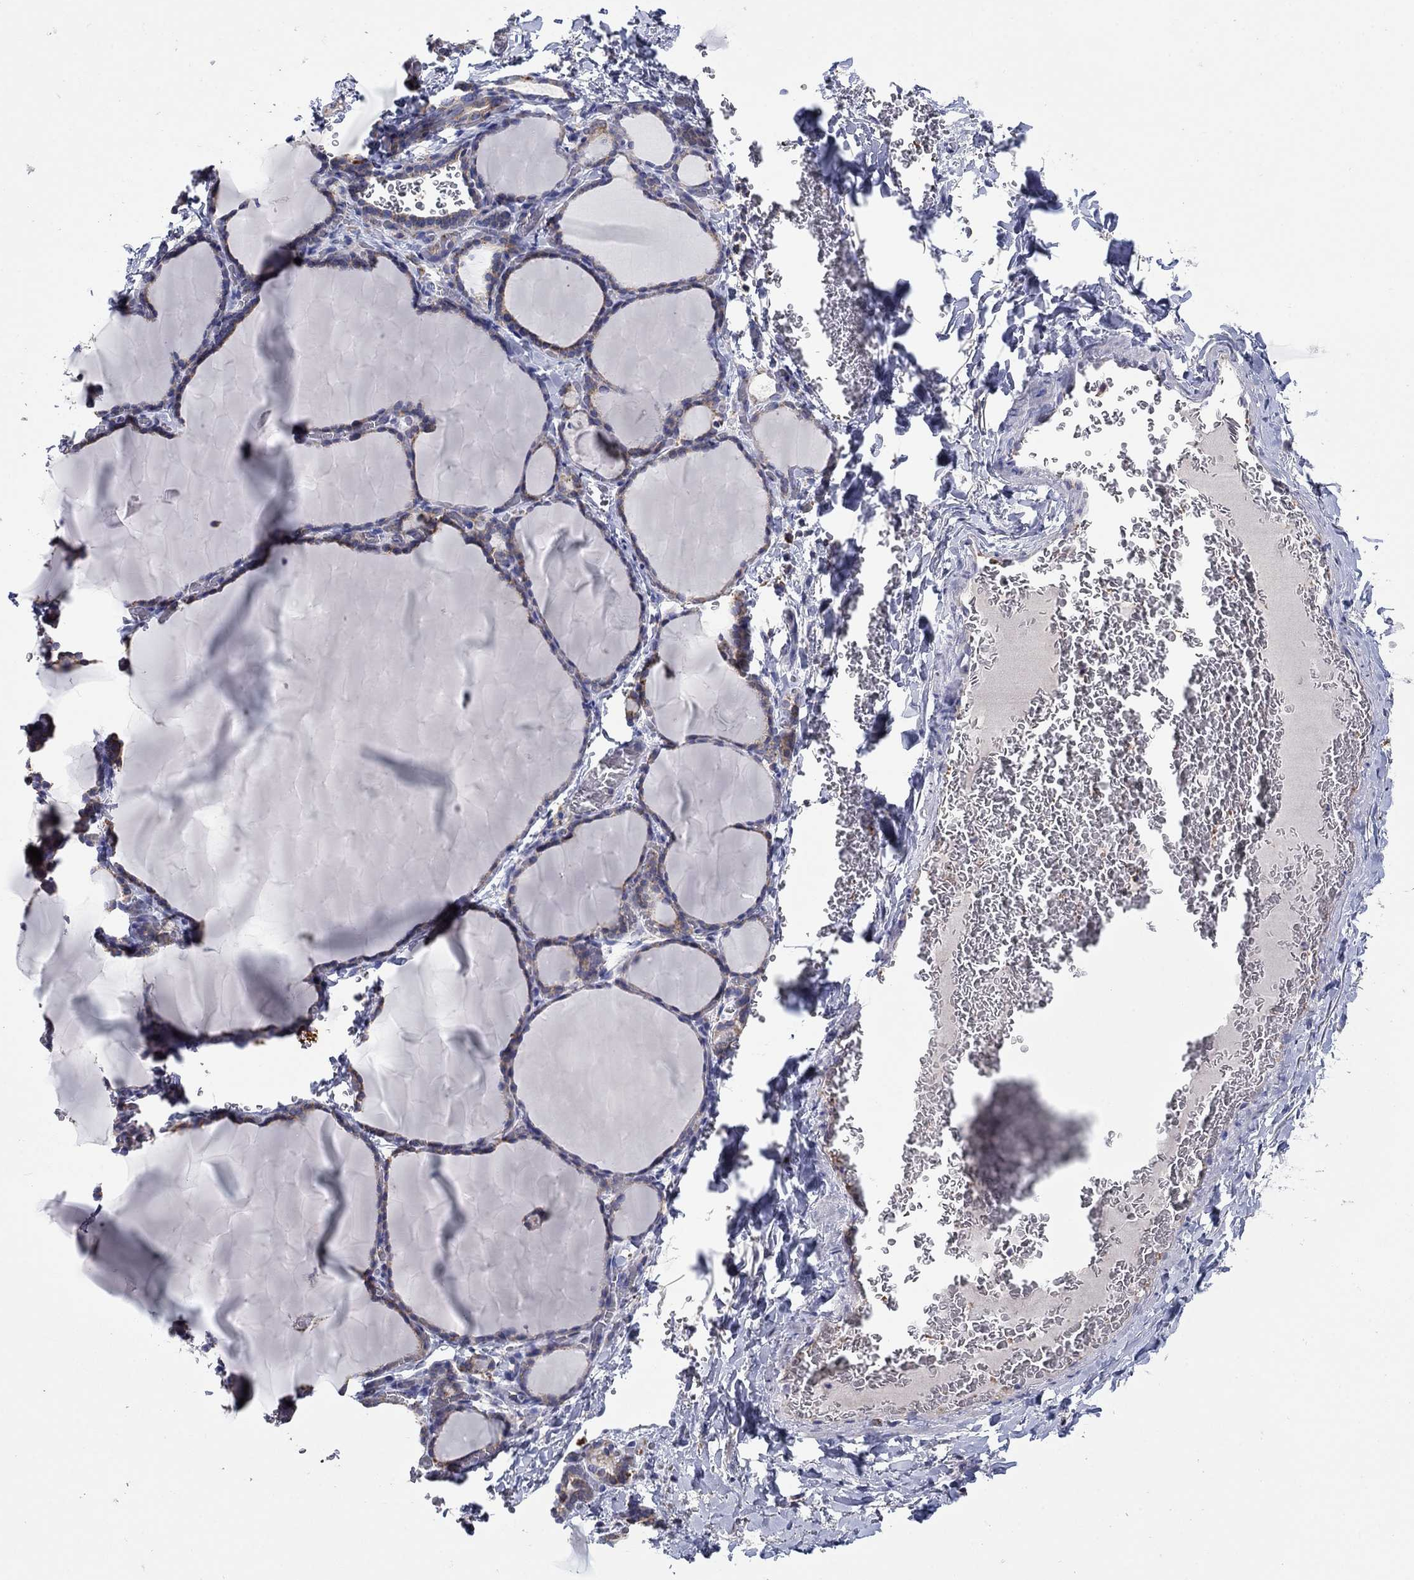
{"staining": {"intensity": "weak", "quantity": "25%-75%", "location": "cytoplasmic/membranous"}, "tissue": "thyroid gland", "cell_type": "Glandular cells", "image_type": "normal", "snomed": [{"axis": "morphology", "description": "Normal tissue, NOS"}, {"axis": "morphology", "description": "Hyperplasia, NOS"}, {"axis": "topography", "description": "Thyroid gland"}], "caption": "Immunohistochemistry (DAB (3,3'-diaminobenzidine)) staining of benign thyroid gland exhibits weak cytoplasmic/membranous protein expression in approximately 25%-75% of glandular cells. Nuclei are stained in blue.", "gene": "HPS5", "patient": {"sex": "female", "age": 27}}